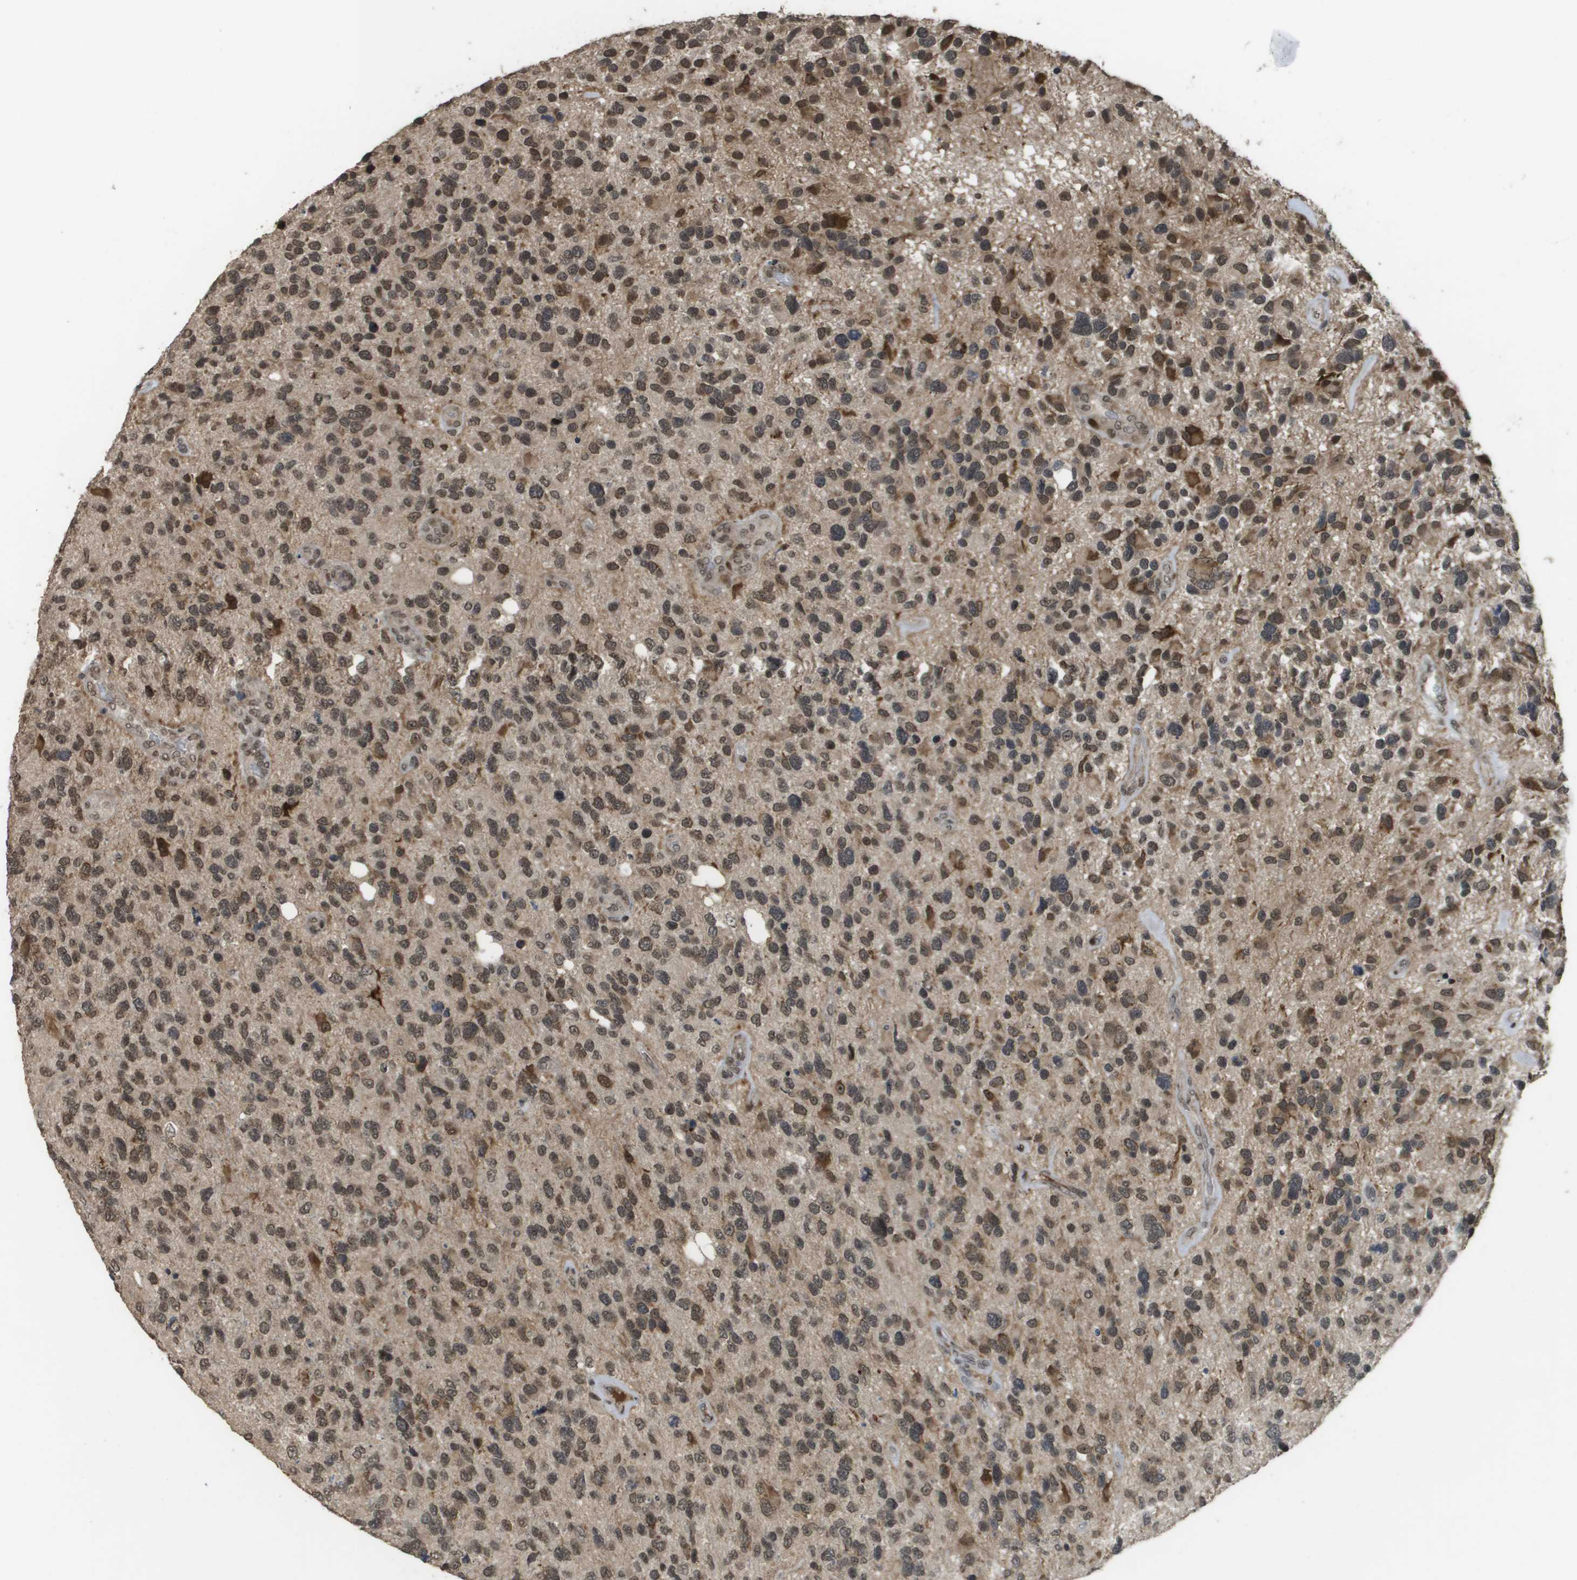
{"staining": {"intensity": "weak", "quantity": "25%-75%", "location": "cytoplasmic/membranous,nuclear"}, "tissue": "glioma", "cell_type": "Tumor cells", "image_type": "cancer", "snomed": [{"axis": "morphology", "description": "Glioma, malignant, High grade"}, {"axis": "topography", "description": "Brain"}], "caption": "About 25%-75% of tumor cells in glioma demonstrate weak cytoplasmic/membranous and nuclear protein positivity as visualized by brown immunohistochemical staining.", "gene": "KAT5", "patient": {"sex": "female", "age": 58}}